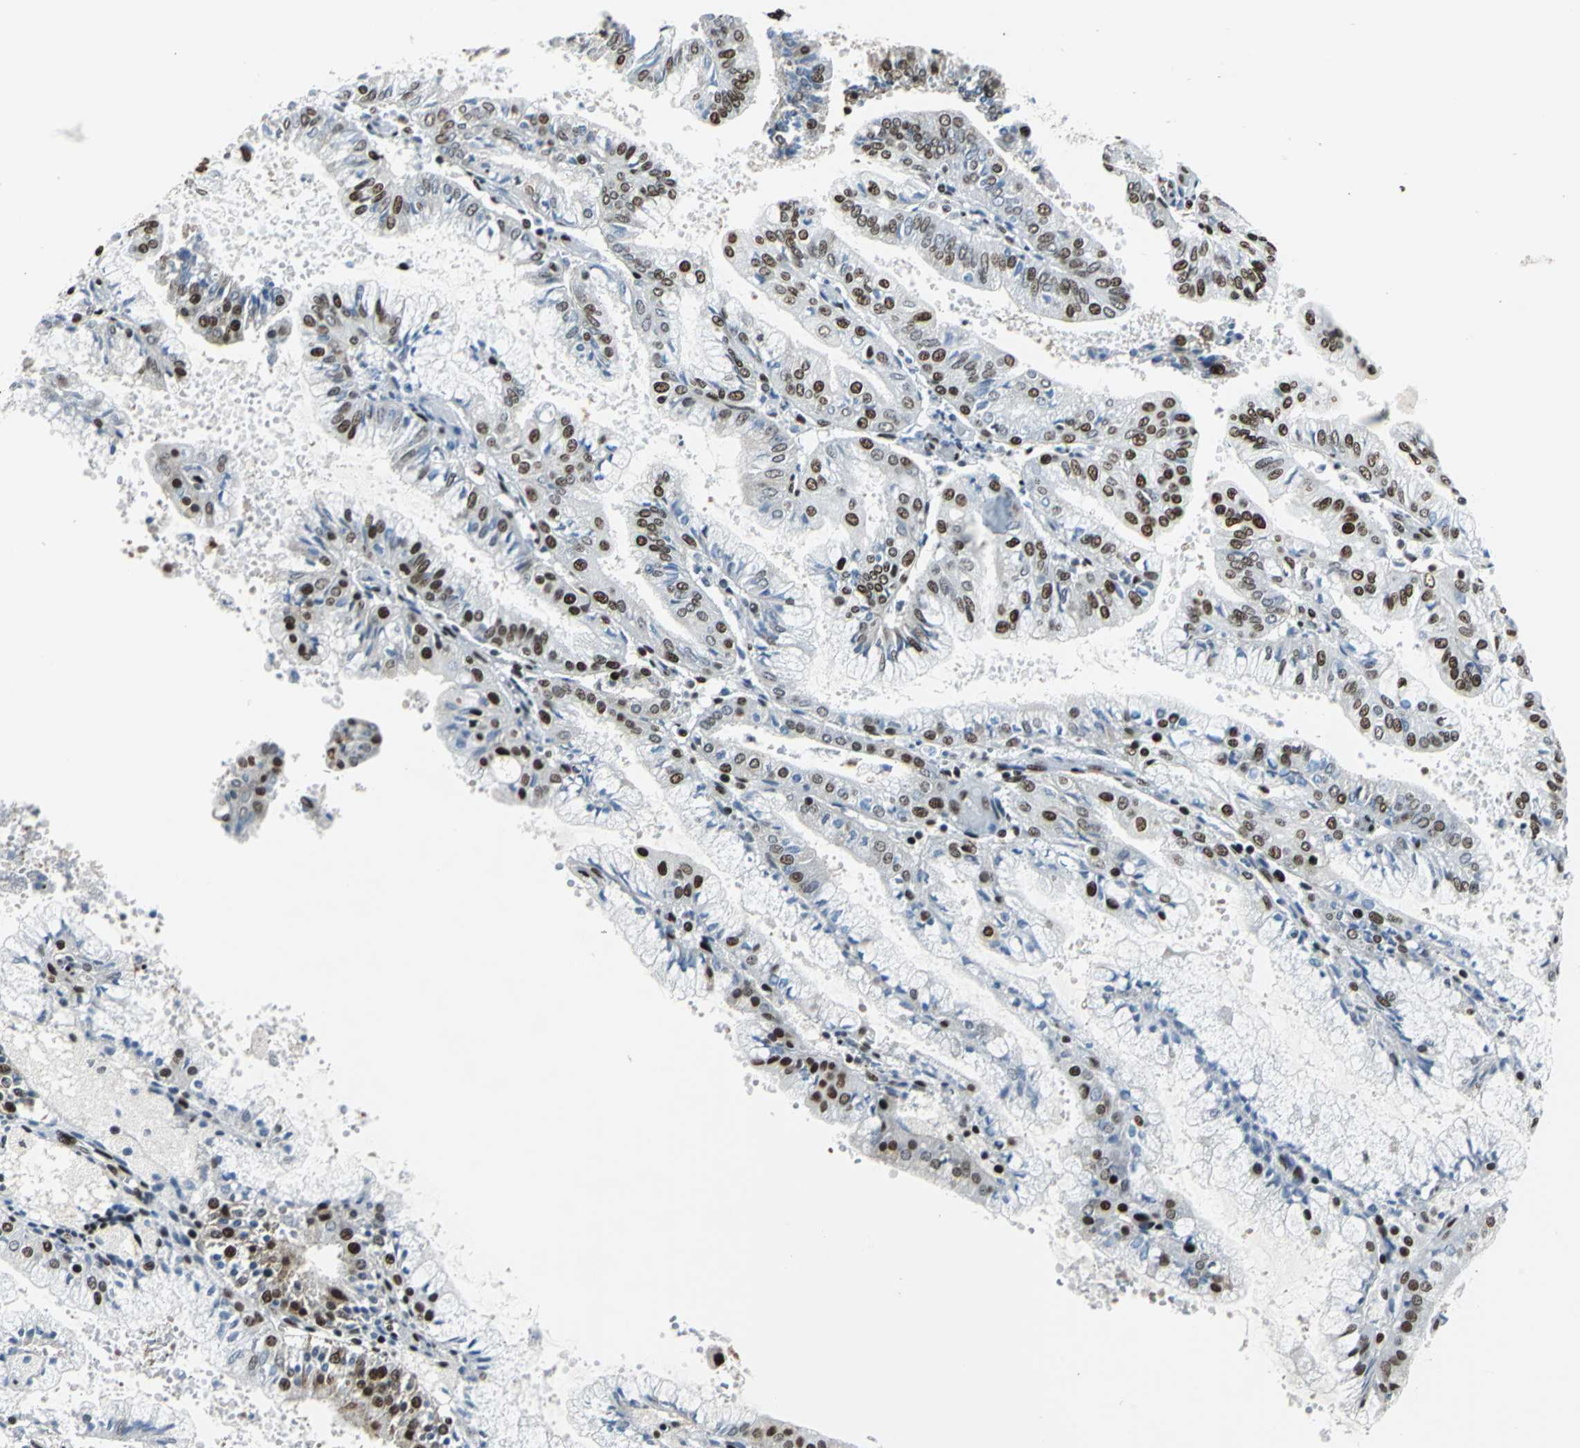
{"staining": {"intensity": "strong", "quantity": "25%-75%", "location": "nuclear"}, "tissue": "endometrial cancer", "cell_type": "Tumor cells", "image_type": "cancer", "snomed": [{"axis": "morphology", "description": "Adenocarcinoma, NOS"}, {"axis": "topography", "description": "Endometrium"}], "caption": "An immunohistochemistry (IHC) photomicrograph of neoplastic tissue is shown. Protein staining in brown highlights strong nuclear positivity in endometrial adenocarcinoma within tumor cells. The protein is stained brown, and the nuclei are stained in blue (DAB (3,3'-diaminobenzidine) IHC with brightfield microscopy, high magnification).", "gene": "HDAC2", "patient": {"sex": "female", "age": 63}}